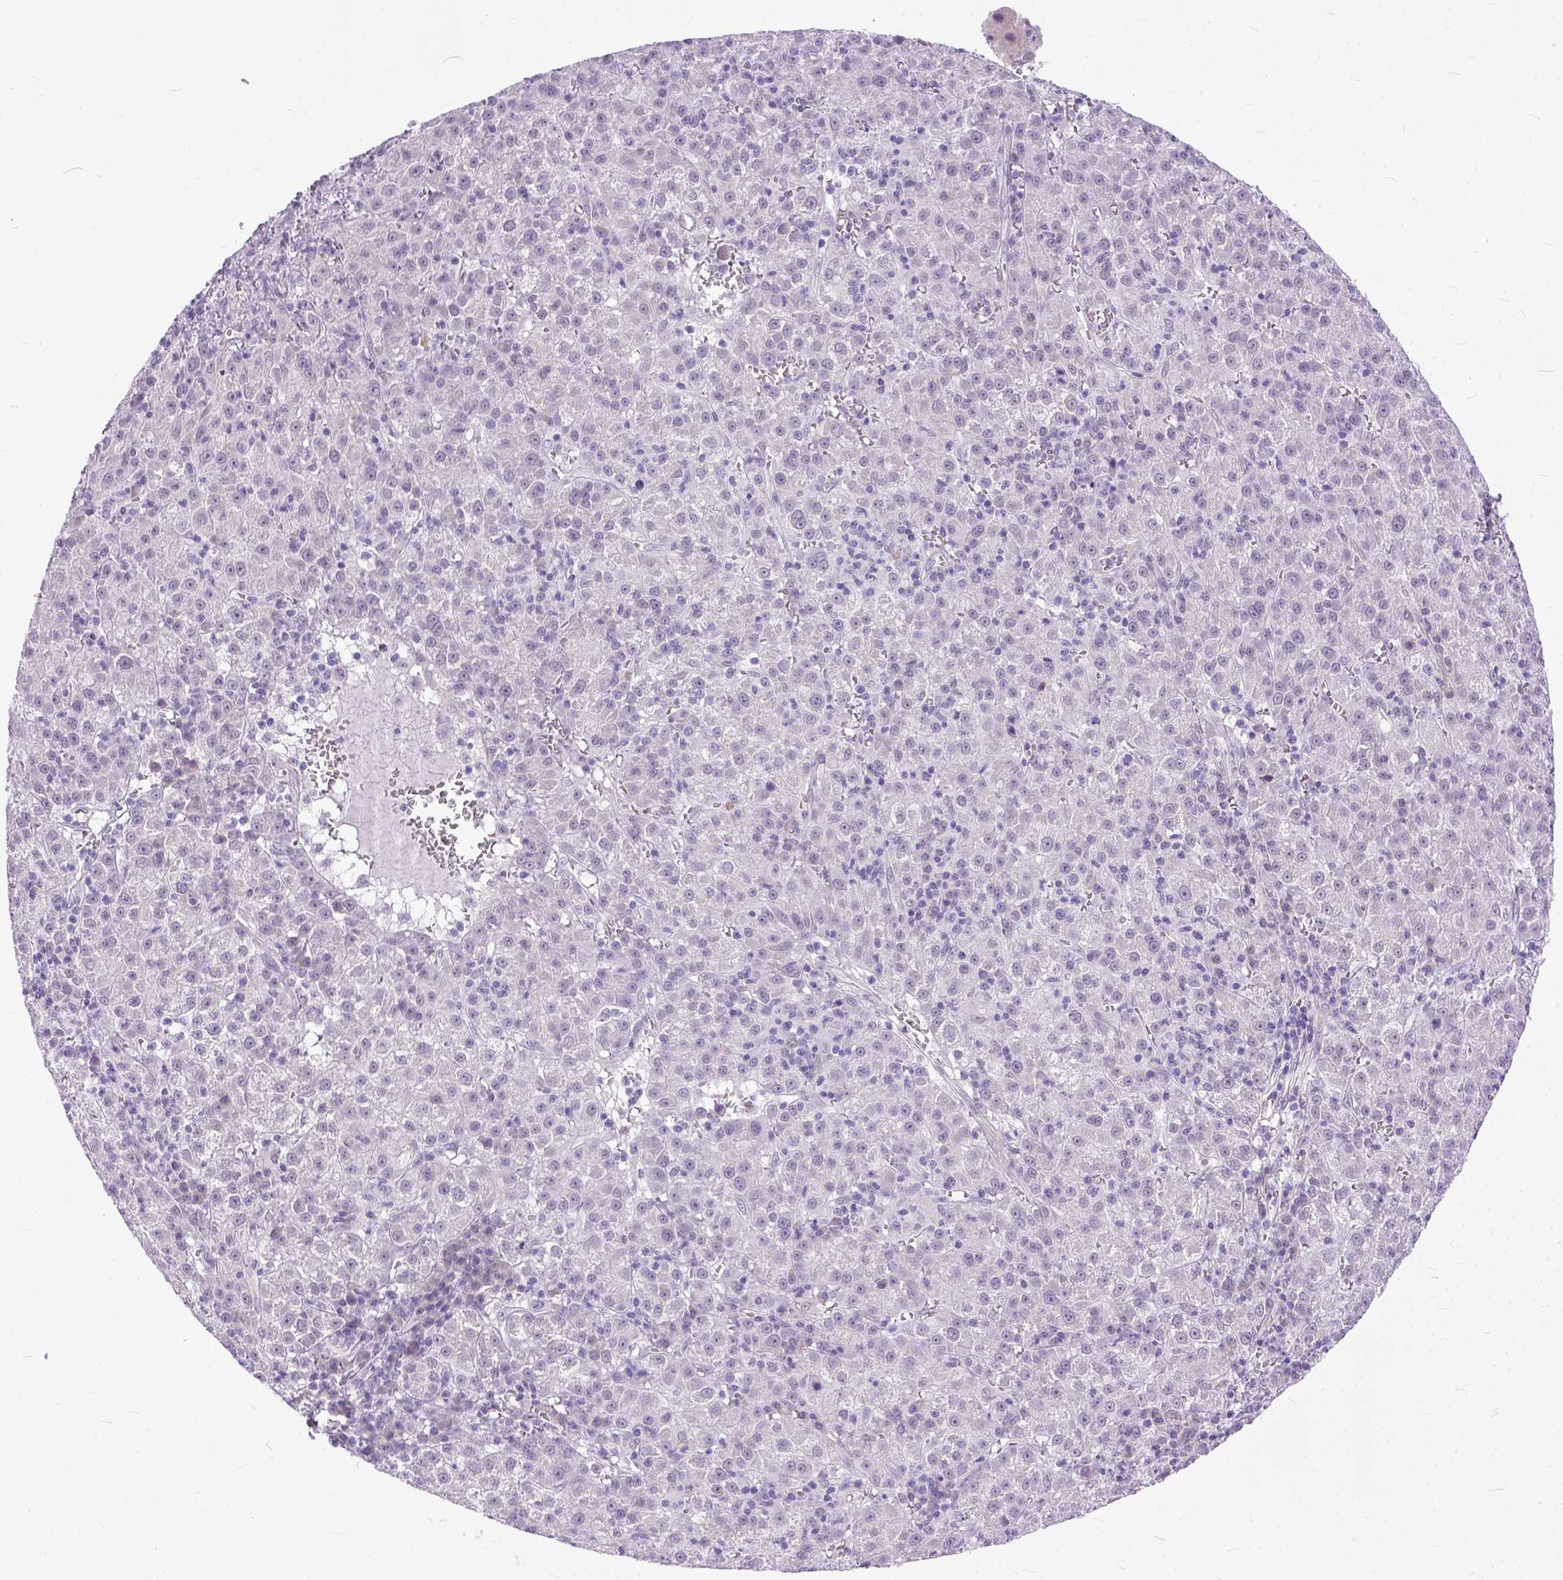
{"staining": {"intensity": "negative", "quantity": "none", "location": "none"}, "tissue": "liver cancer", "cell_type": "Tumor cells", "image_type": "cancer", "snomed": [{"axis": "morphology", "description": "Carcinoma, Hepatocellular, NOS"}, {"axis": "topography", "description": "Liver"}], "caption": "Tumor cells show no significant staining in hepatocellular carcinoma (liver).", "gene": "TCEAL7", "patient": {"sex": "female", "age": 60}}